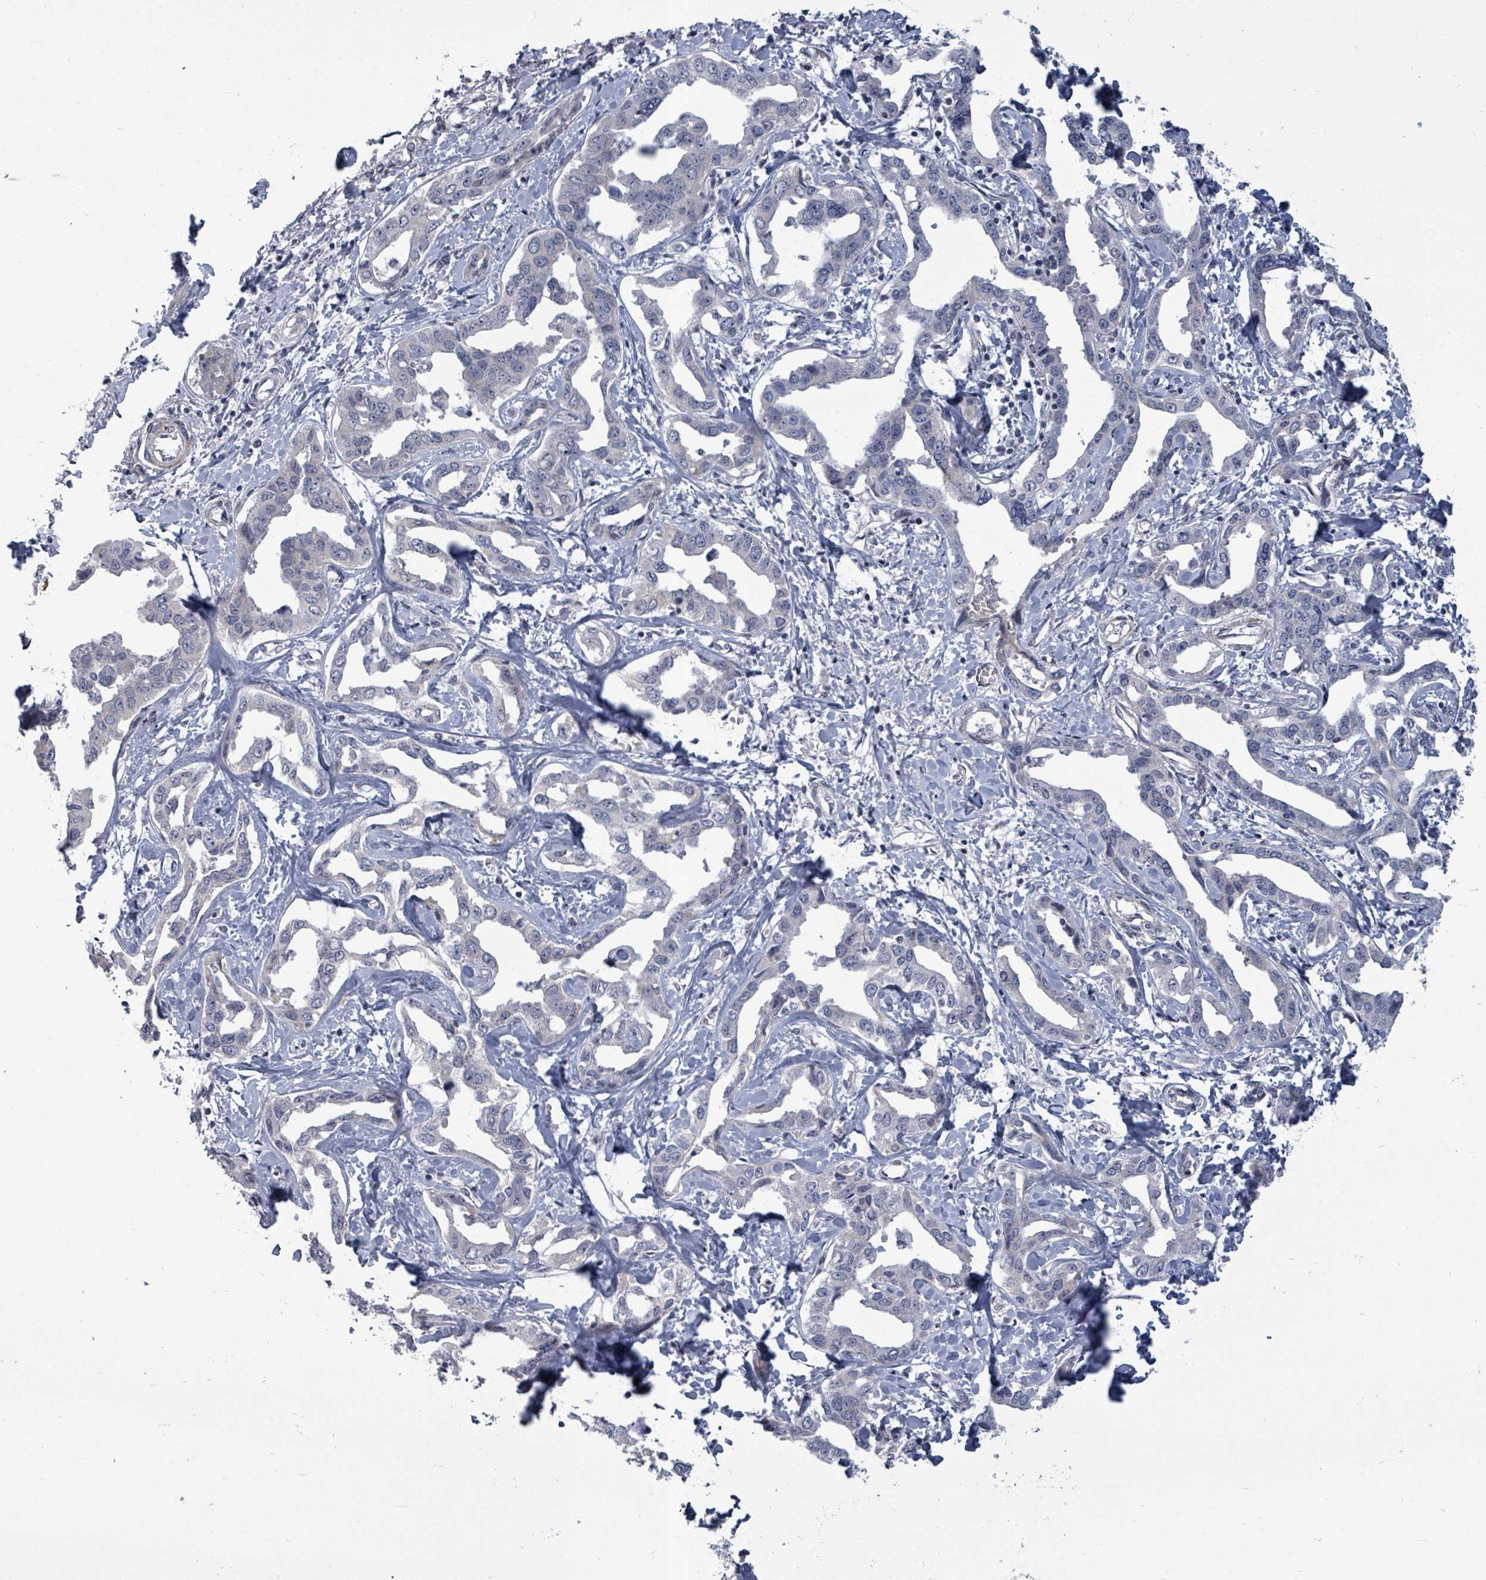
{"staining": {"intensity": "negative", "quantity": "none", "location": "none"}, "tissue": "liver cancer", "cell_type": "Tumor cells", "image_type": "cancer", "snomed": [{"axis": "morphology", "description": "Cholangiocarcinoma"}, {"axis": "topography", "description": "Liver"}], "caption": "Immunohistochemistry (IHC) micrograph of cholangiocarcinoma (liver) stained for a protein (brown), which displays no positivity in tumor cells. Brightfield microscopy of IHC stained with DAB (brown) and hematoxylin (blue), captured at high magnification.", "gene": "PTPN20", "patient": {"sex": "male", "age": 59}}